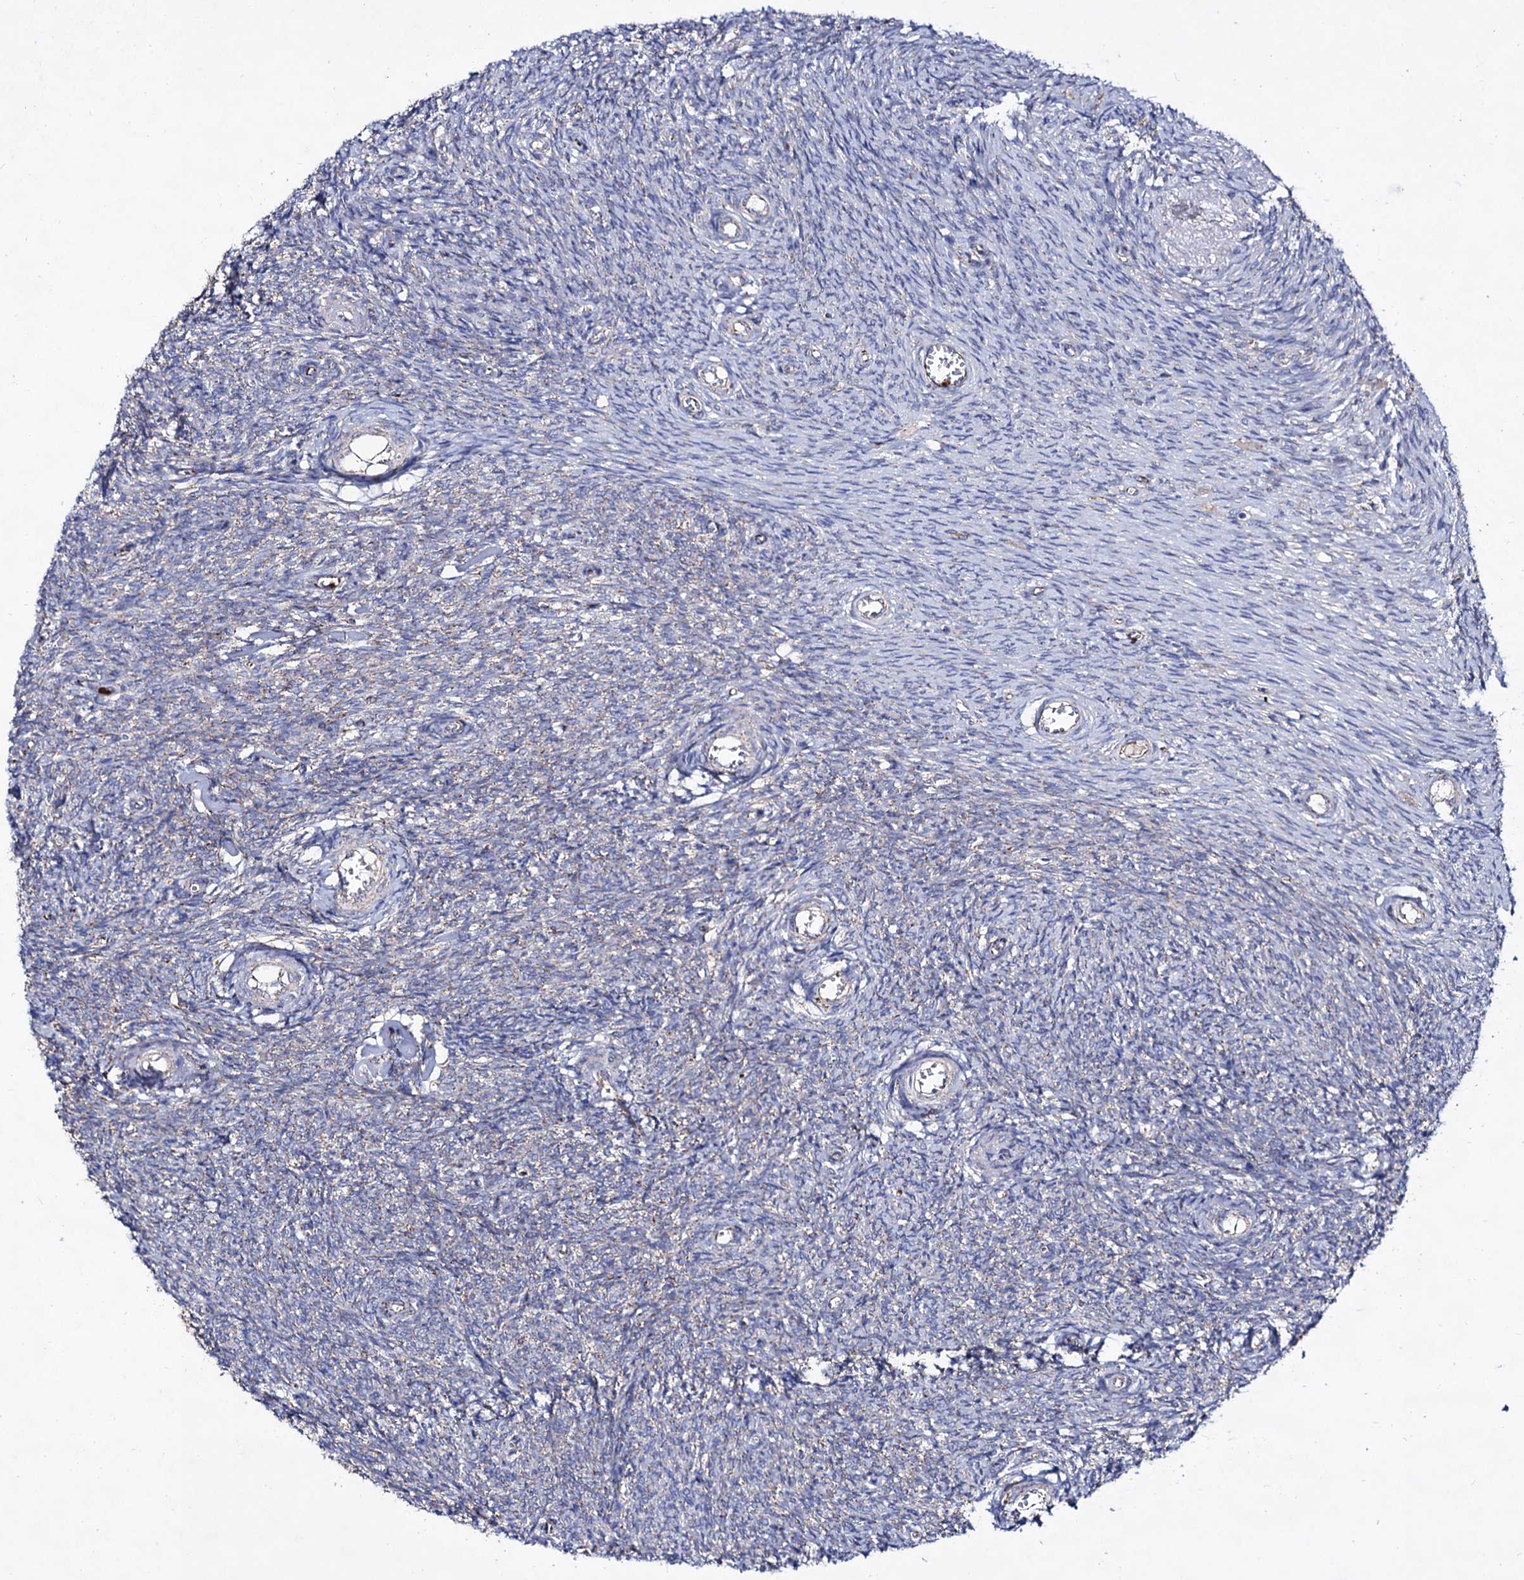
{"staining": {"intensity": "negative", "quantity": "none", "location": "none"}, "tissue": "ovary", "cell_type": "Ovarian stroma cells", "image_type": "normal", "snomed": [{"axis": "morphology", "description": "Normal tissue, NOS"}, {"axis": "topography", "description": "Ovary"}], "caption": "Immunohistochemistry micrograph of benign ovary stained for a protein (brown), which demonstrates no positivity in ovarian stroma cells.", "gene": "ACAD9", "patient": {"sex": "female", "age": 44}}